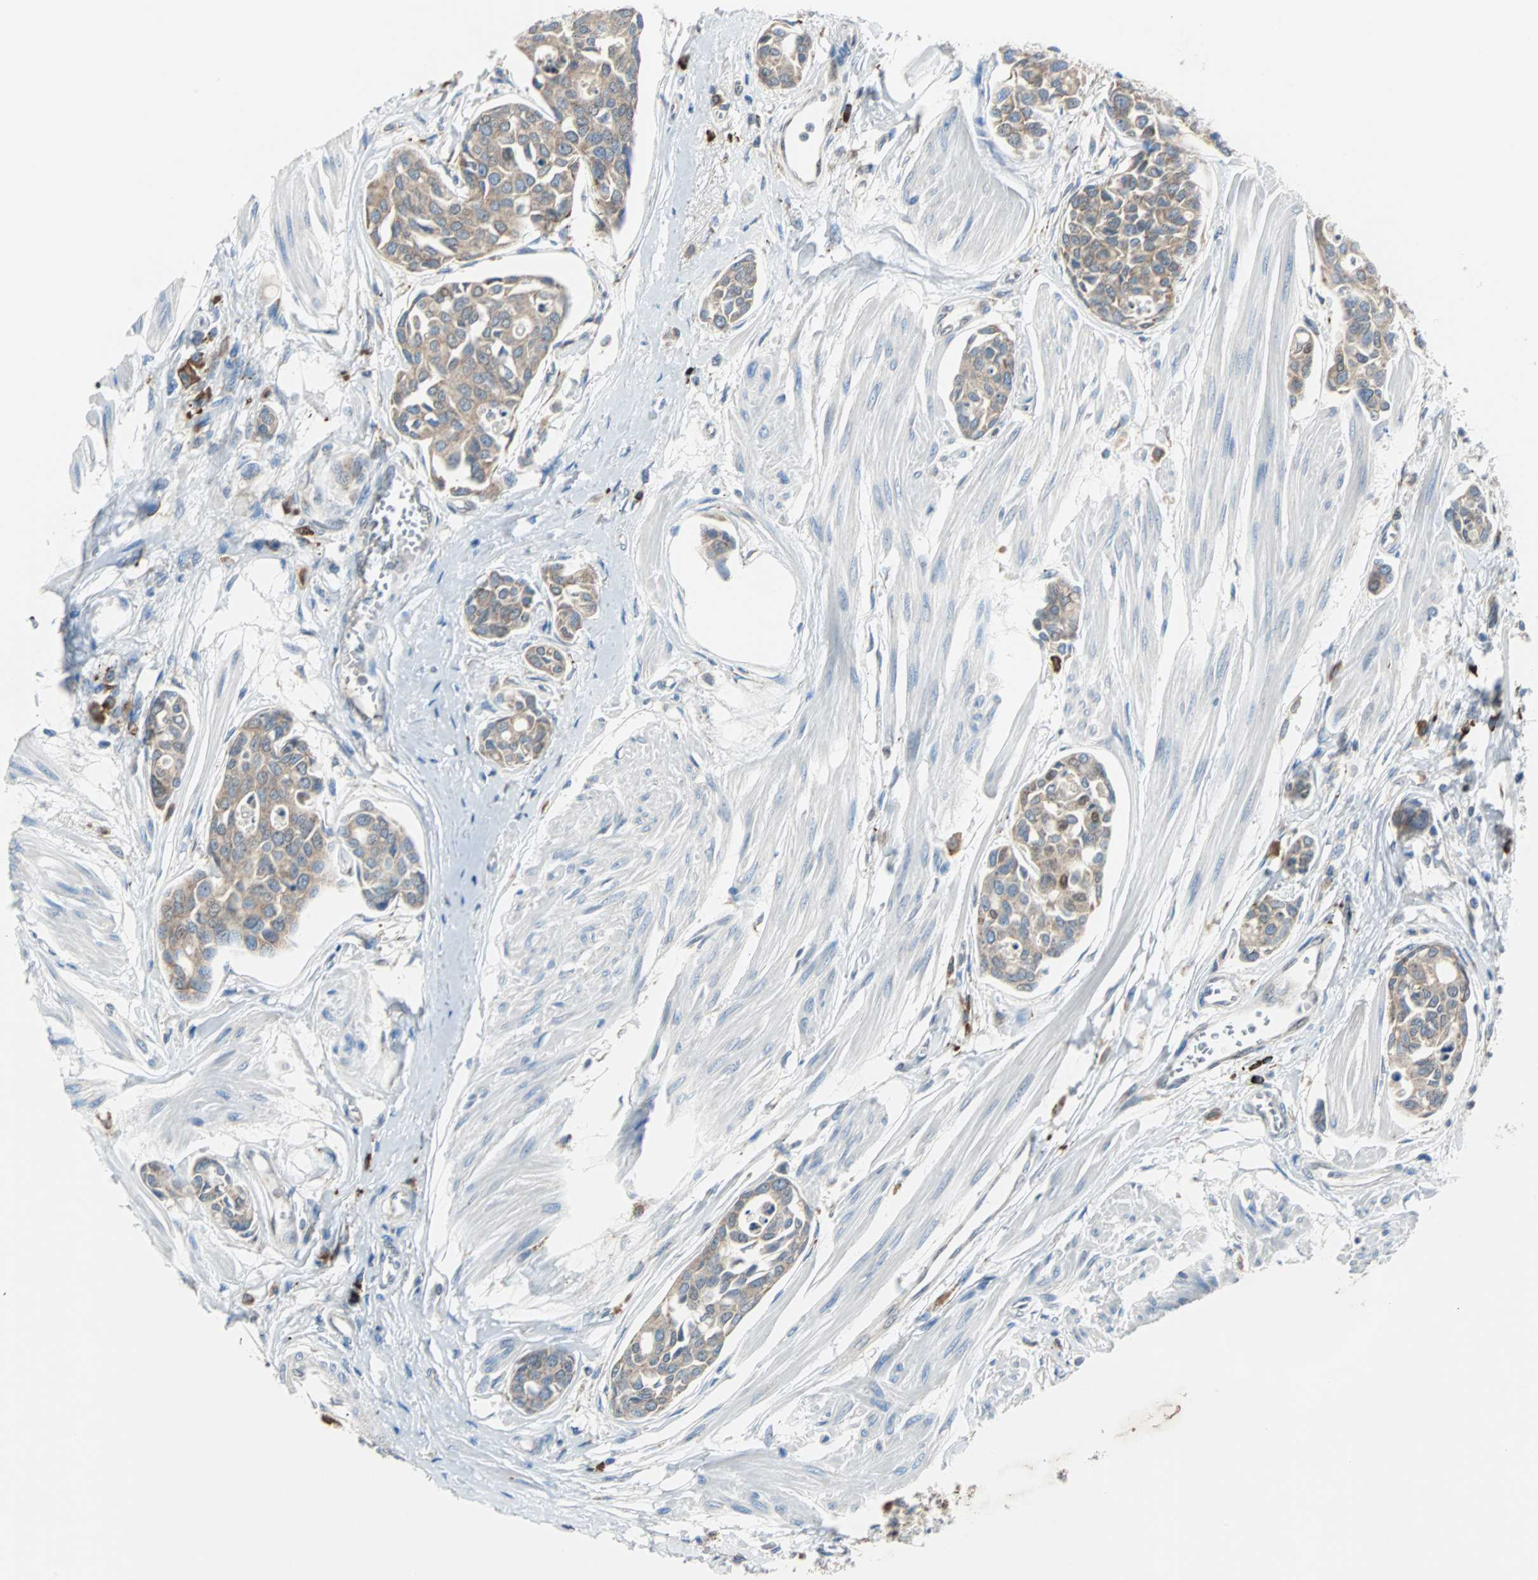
{"staining": {"intensity": "moderate", "quantity": ">75%", "location": "cytoplasmic/membranous"}, "tissue": "urothelial cancer", "cell_type": "Tumor cells", "image_type": "cancer", "snomed": [{"axis": "morphology", "description": "Urothelial carcinoma, High grade"}, {"axis": "topography", "description": "Urinary bladder"}], "caption": "IHC (DAB) staining of human urothelial carcinoma (high-grade) exhibits moderate cytoplasmic/membranous protein positivity in approximately >75% of tumor cells. (DAB IHC, brown staining for protein, blue staining for nuclei).", "gene": "PDIA4", "patient": {"sex": "male", "age": 78}}